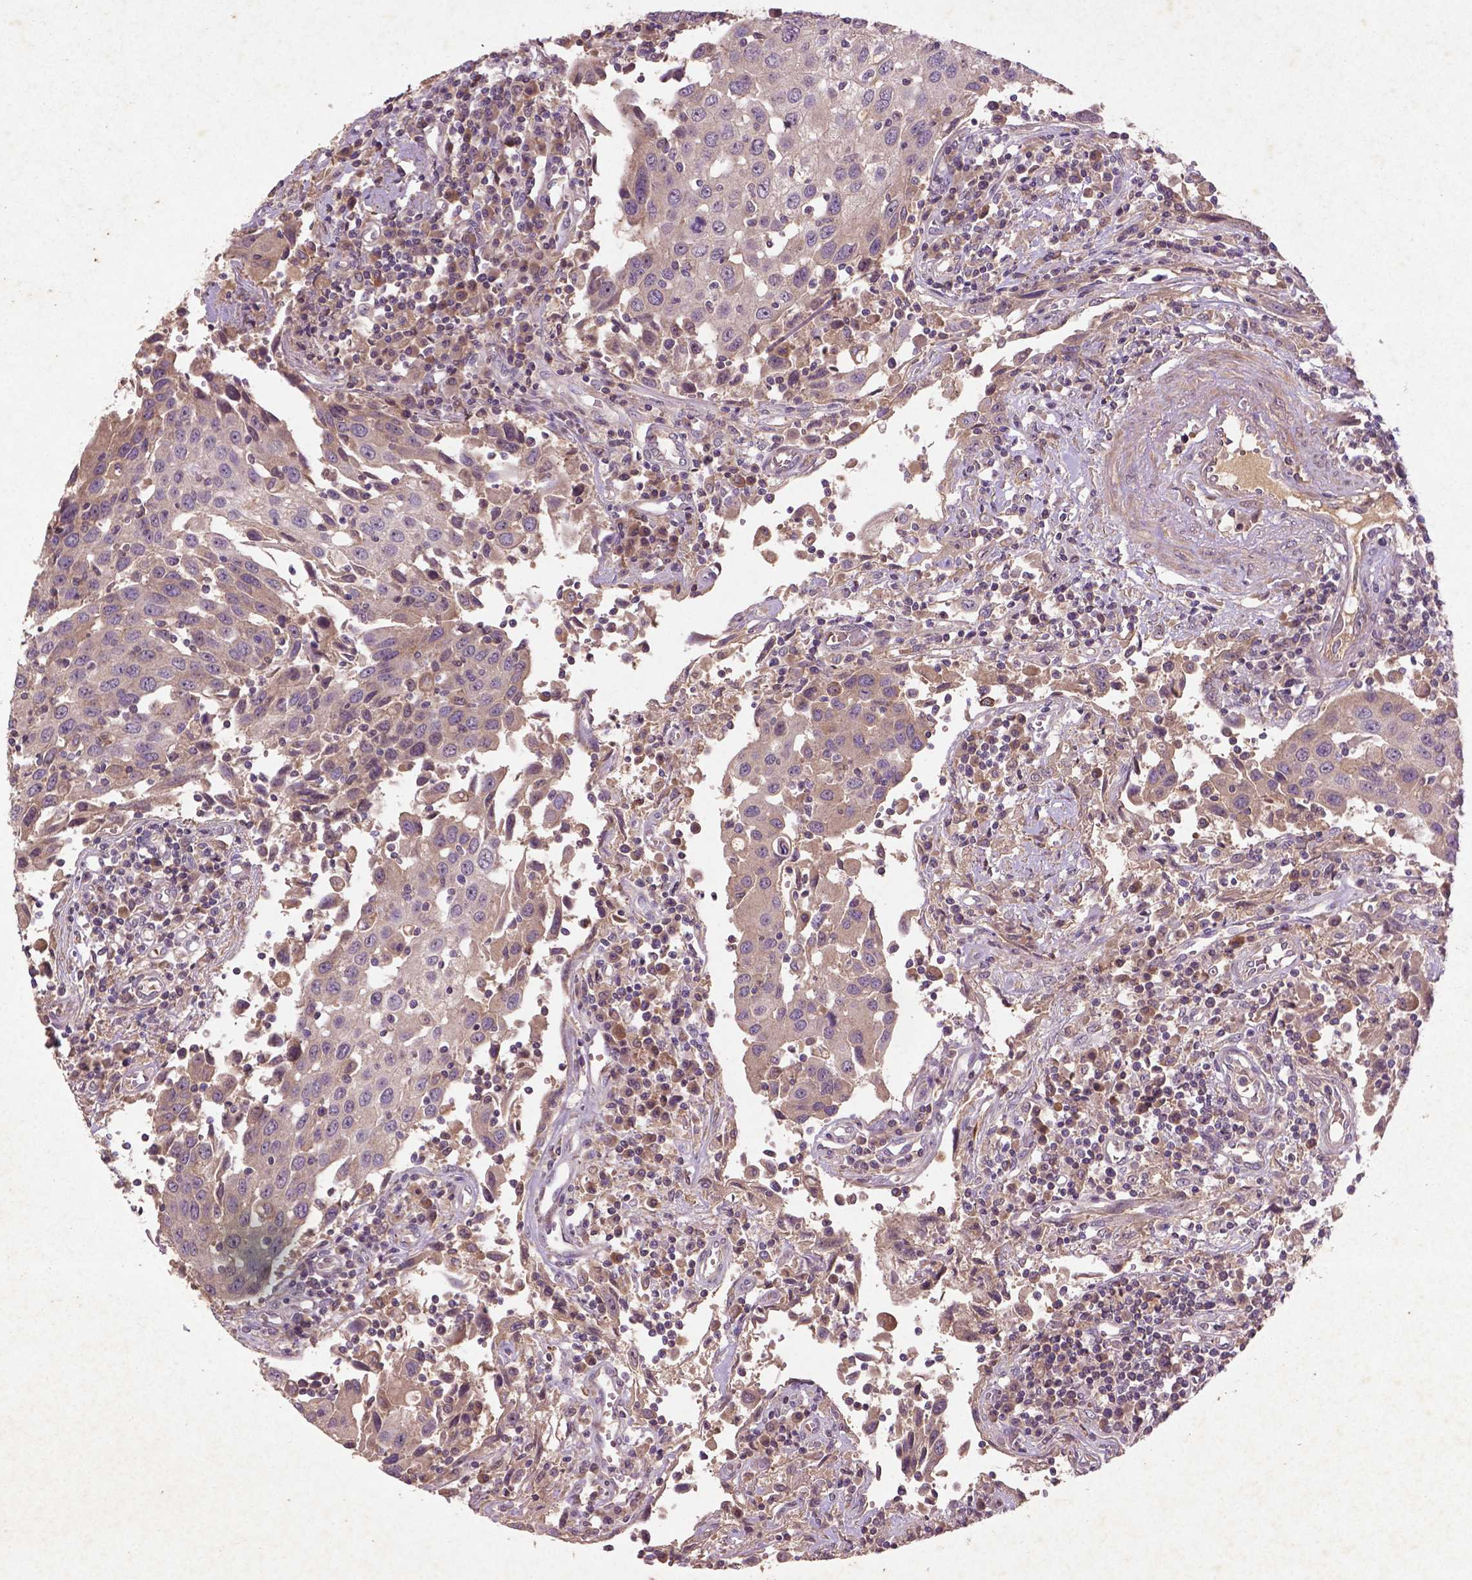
{"staining": {"intensity": "moderate", "quantity": "25%-75%", "location": "cytoplasmic/membranous"}, "tissue": "urothelial cancer", "cell_type": "Tumor cells", "image_type": "cancer", "snomed": [{"axis": "morphology", "description": "Urothelial carcinoma, High grade"}, {"axis": "topography", "description": "Urinary bladder"}], "caption": "Brown immunohistochemical staining in urothelial cancer demonstrates moderate cytoplasmic/membranous expression in about 25%-75% of tumor cells.", "gene": "COQ2", "patient": {"sex": "female", "age": 85}}